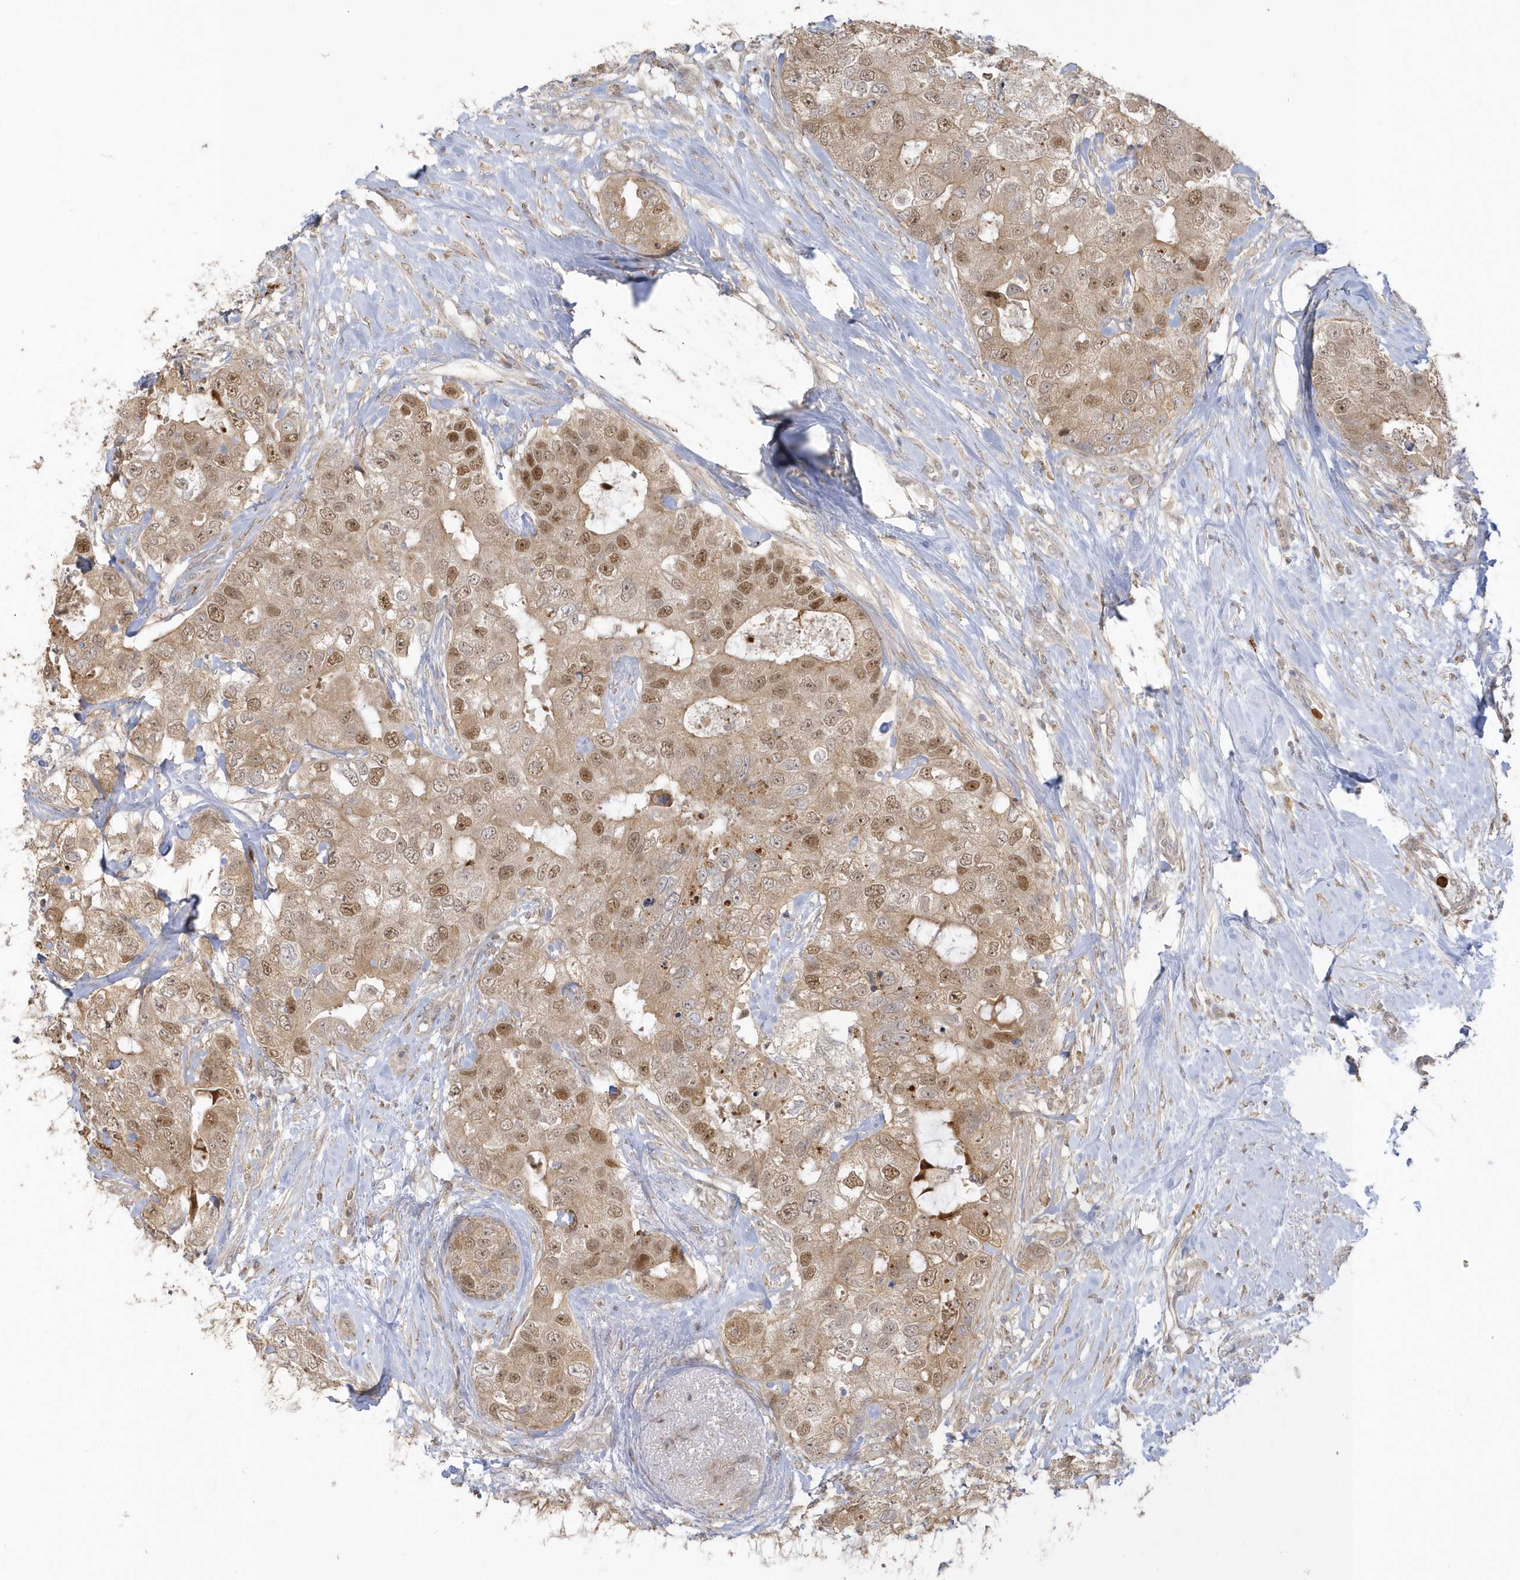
{"staining": {"intensity": "moderate", "quantity": ">75%", "location": "cytoplasmic/membranous,nuclear"}, "tissue": "breast cancer", "cell_type": "Tumor cells", "image_type": "cancer", "snomed": [{"axis": "morphology", "description": "Duct carcinoma"}, {"axis": "topography", "description": "Breast"}], "caption": "Breast intraductal carcinoma stained with a protein marker displays moderate staining in tumor cells.", "gene": "NAF1", "patient": {"sex": "female", "age": 62}}